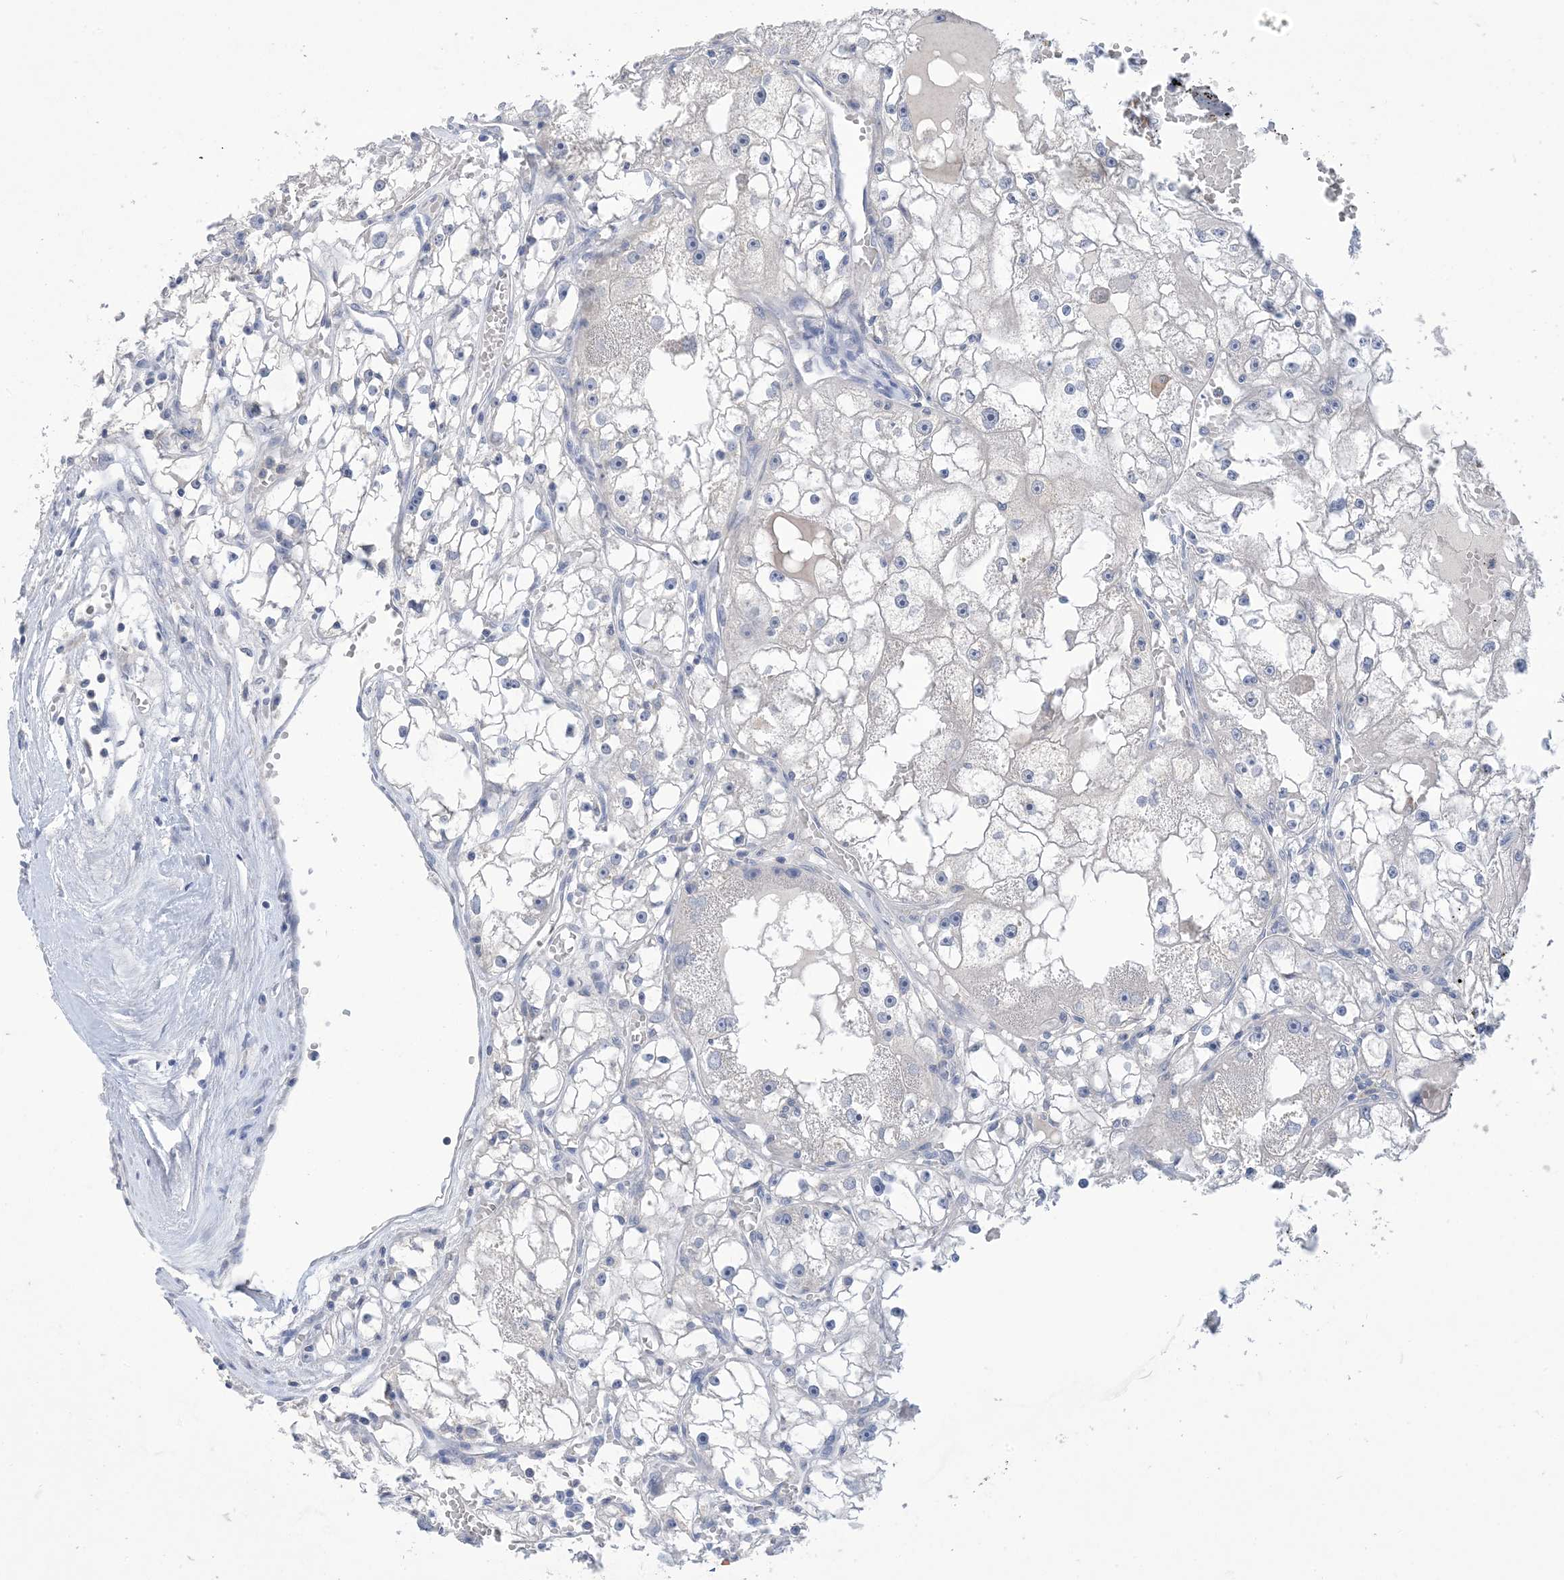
{"staining": {"intensity": "negative", "quantity": "none", "location": "none"}, "tissue": "renal cancer", "cell_type": "Tumor cells", "image_type": "cancer", "snomed": [{"axis": "morphology", "description": "Adenocarcinoma, NOS"}, {"axis": "topography", "description": "Kidney"}], "caption": "This is an immunohistochemistry (IHC) image of human renal adenocarcinoma. There is no expression in tumor cells.", "gene": "DSC3", "patient": {"sex": "male", "age": 56}}